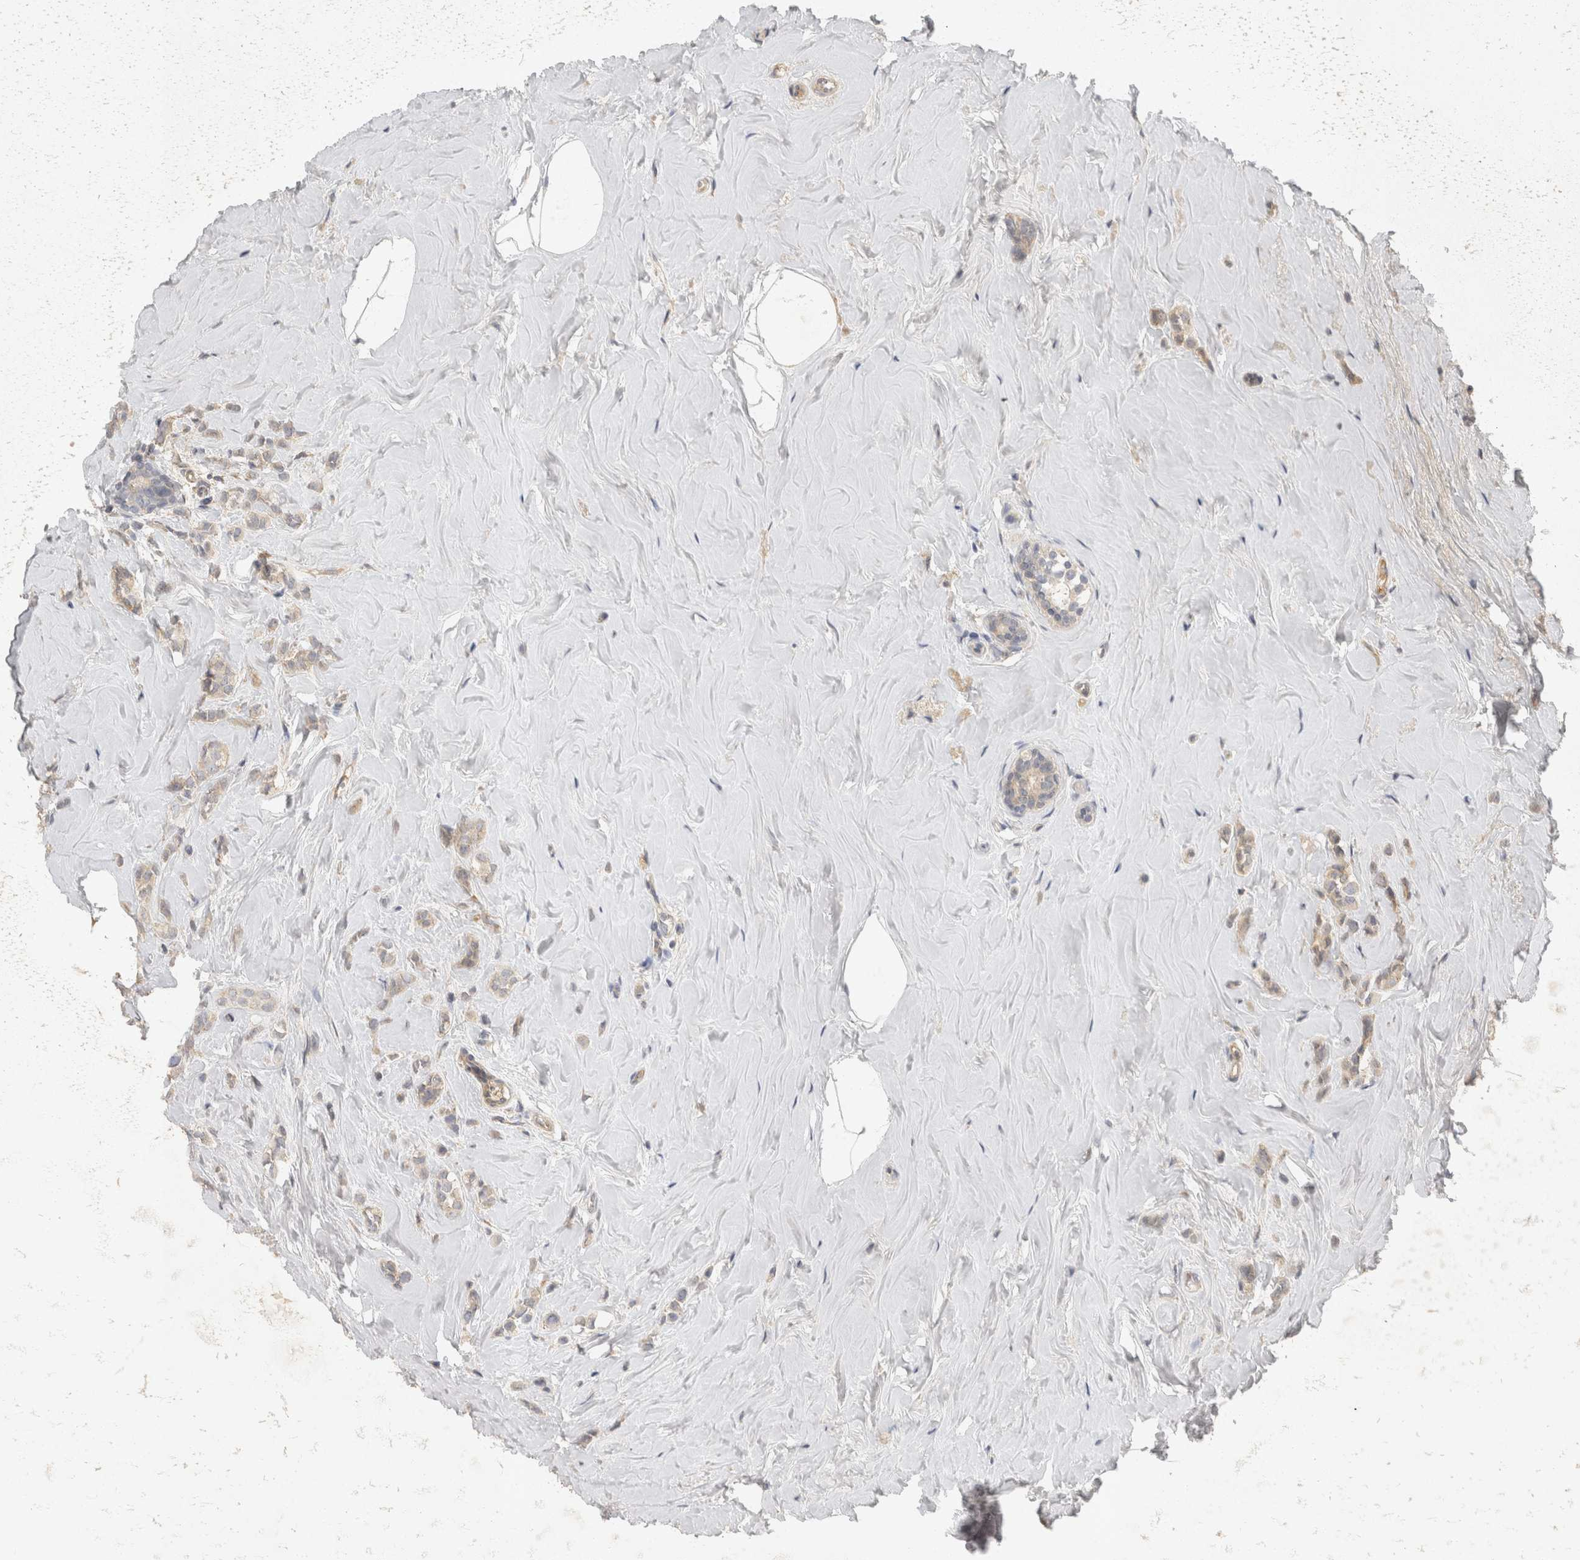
{"staining": {"intensity": "weak", "quantity": "<25%", "location": "cytoplasmic/membranous"}, "tissue": "breast cancer", "cell_type": "Tumor cells", "image_type": "cancer", "snomed": [{"axis": "morphology", "description": "Lobular carcinoma"}, {"axis": "topography", "description": "Breast"}], "caption": "DAB immunohistochemical staining of lobular carcinoma (breast) reveals no significant positivity in tumor cells.", "gene": "EIF4G3", "patient": {"sex": "female", "age": 47}}